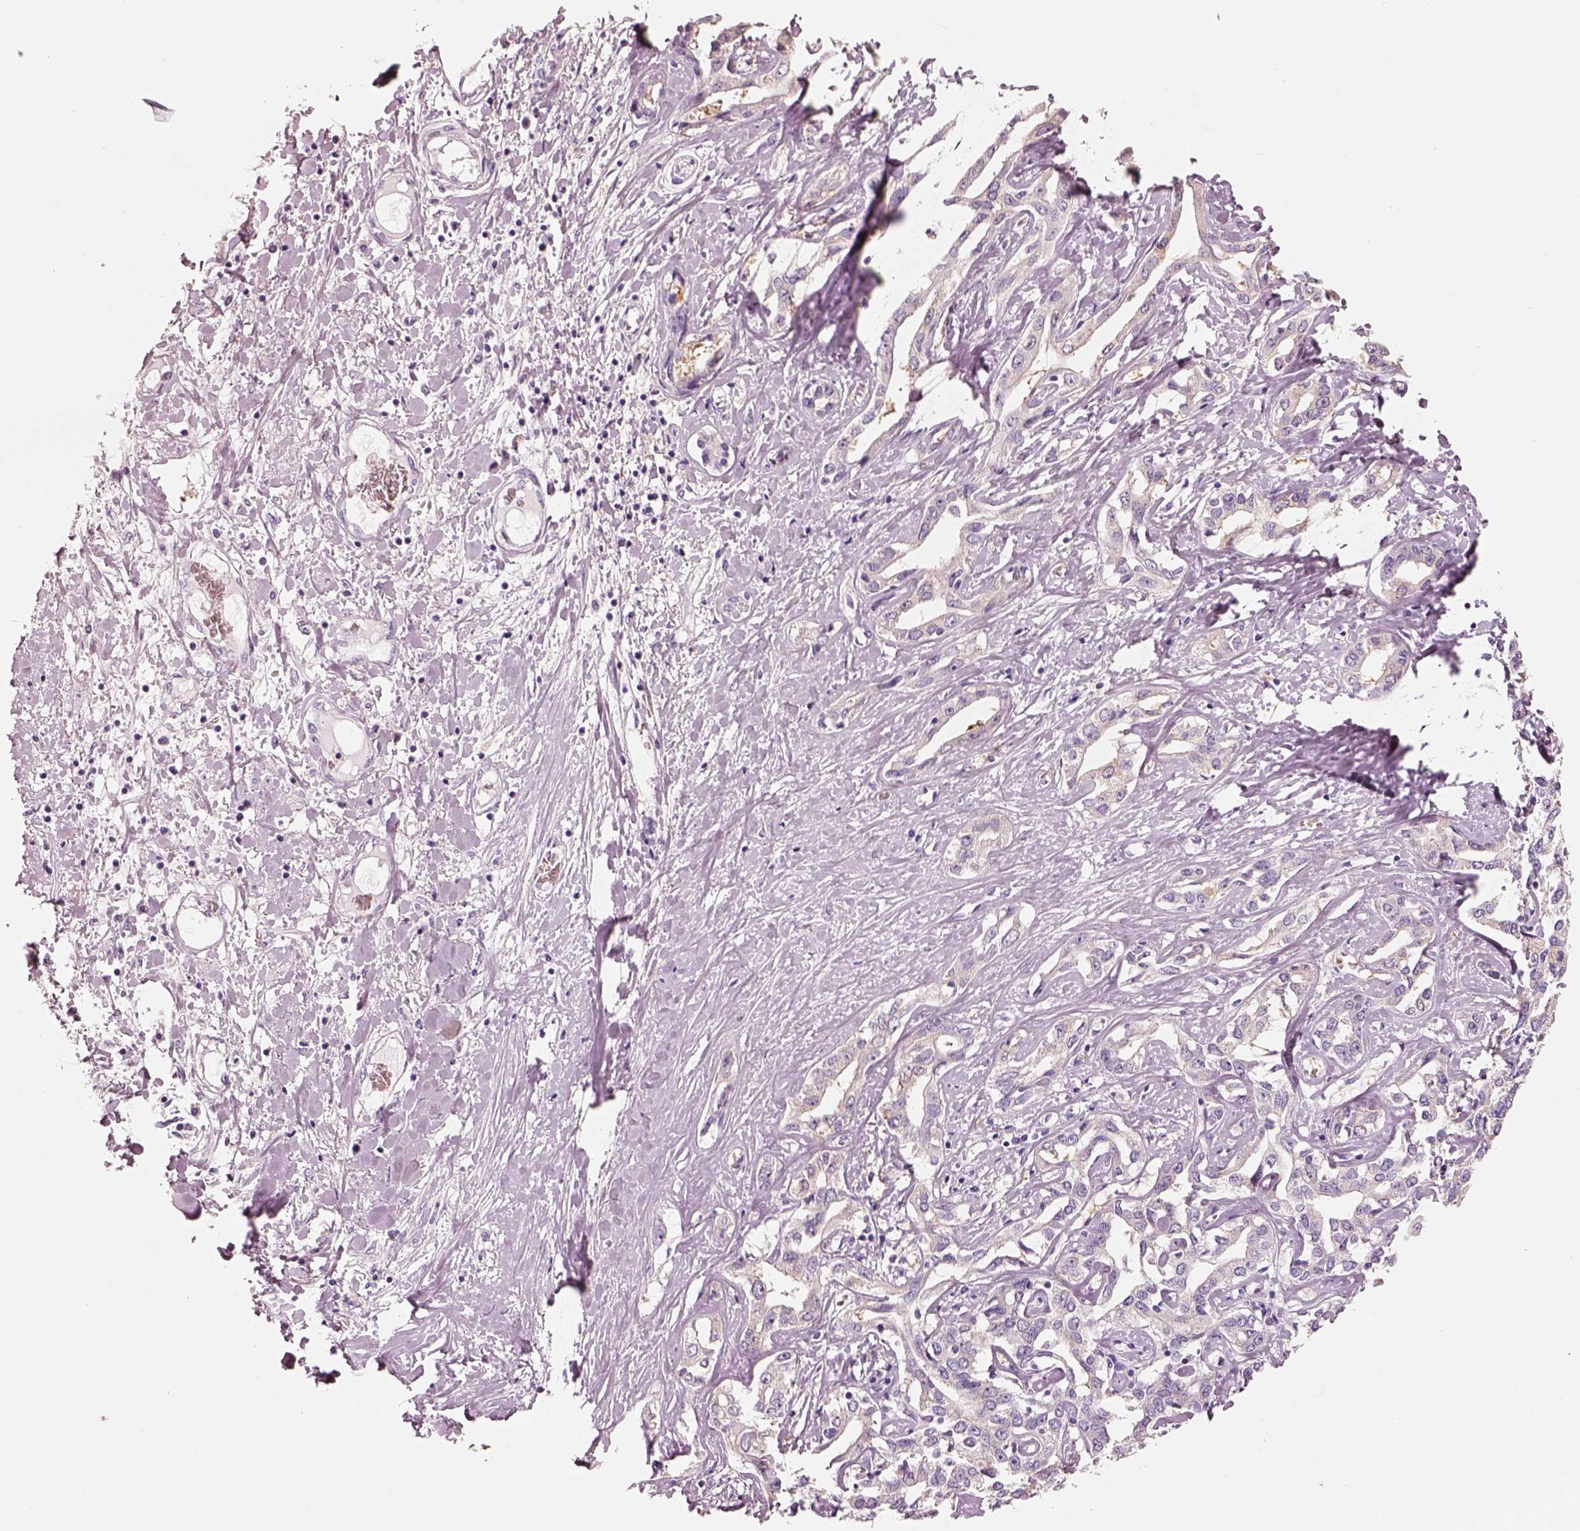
{"staining": {"intensity": "negative", "quantity": "none", "location": "none"}, "tissue": "liver cancer", "cell_type": "Tumor cells", "image_type": "cancer", "snomed": [{"axis": "morphology", "description": "Cholangiocarcinoma"}, {"axis": "topography", "description": "Liver"}], "caption": "A high-resolution micrograph shows immunohistochemistry staining of liver cancer, which reveals no significant staining in tumor cells. Brightfield microscopy of IHC stained with DAB (brown) and hematoxylin (blue), captured at high magnification.", "gene": "ELSPBP1", "patient": {"sex": "male", "age": 59}}